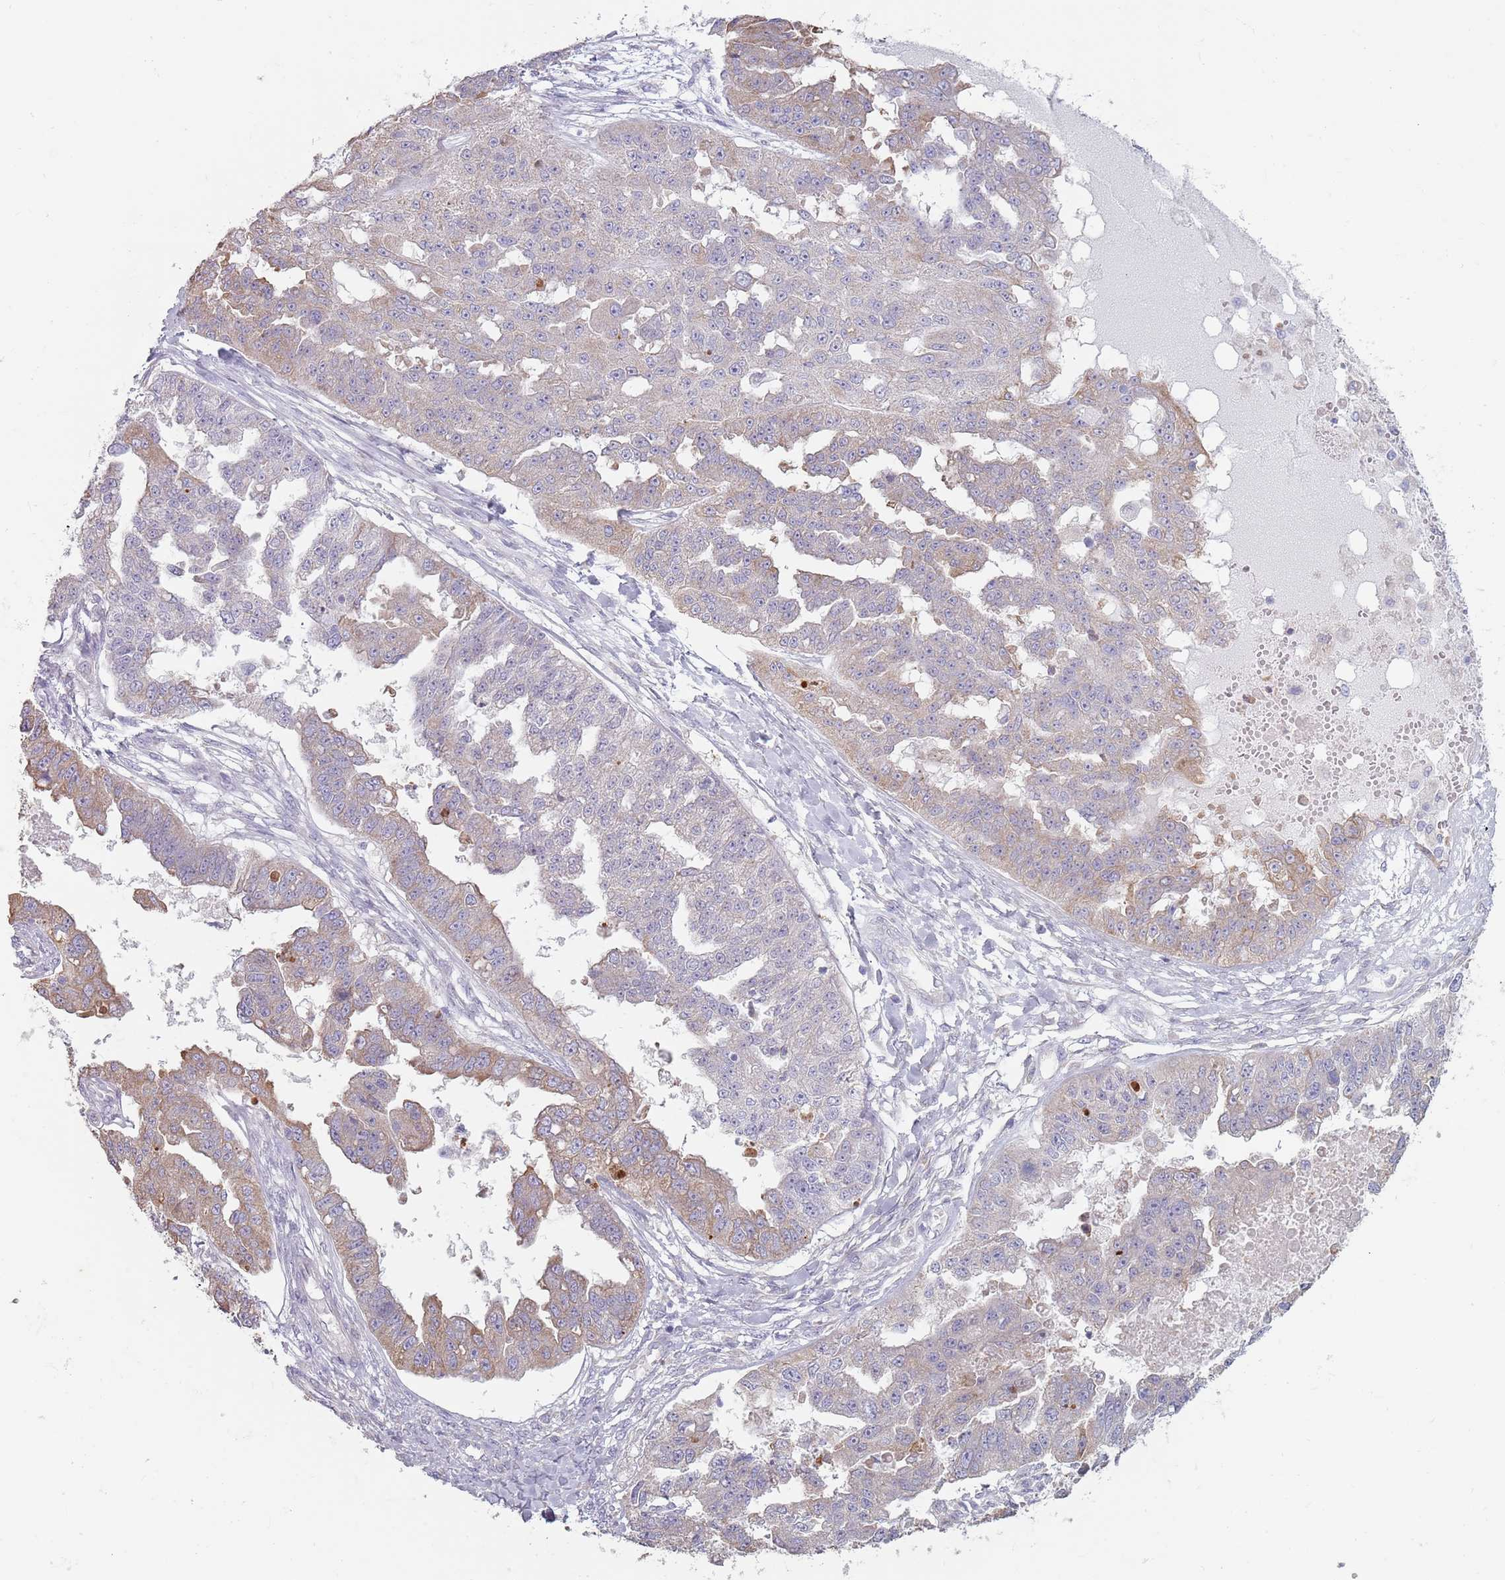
{"staining": {"intensity": "weak", "quantity": "<25%", "location": "cytoplasmic/membranous"}, "tissue": "ovarian cancer", "cell_type": "Tumor cells", "image_type": "cancer", "snomed": [{"axis": "morphology", "description": "Cystadenocarcinoma, serous, NOS"}, {"axis": "topography", "description": "Ovary"}], "caption": "Histopathology image shows no significant protein expression in tumor cells of serous cystadenocarcinoma (ovarian). Nuclei are stained in blue.", "gene": "DXO", "patient": {"sex": "female", "age": 58}}